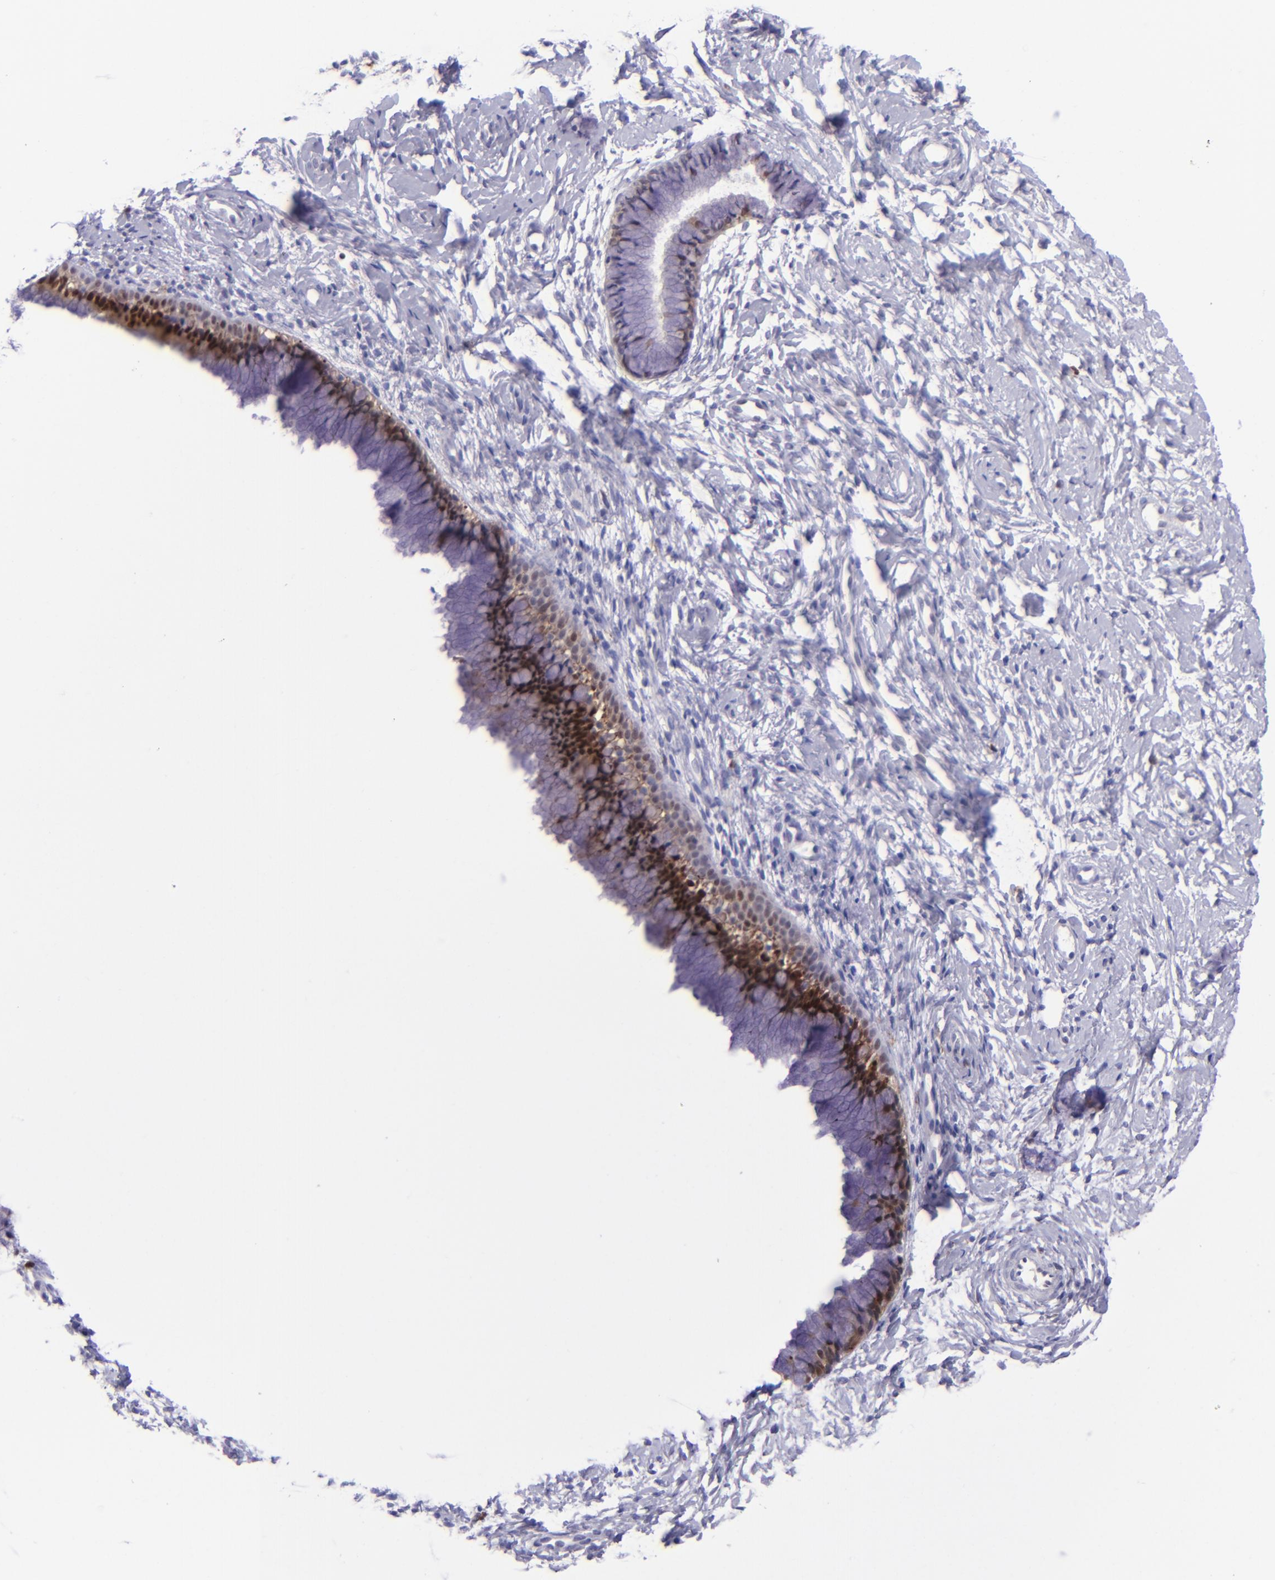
{"staining": {"intensity": "moderate", "quantity": ">75%", "location": "nuclear"}, "tissue": "cervix", "cell_type": "Glandular cells", "image_type": "normal", "snomed": [{"axis": "morphology", "description": "Normal tissue, NOS"}, {"axis": "topography", "description": "Cervix"}], "caption": "Moderate nuclear expression is identified in about >75% of glandular cells in benign cervix. Using DAB (3,3'-diaminobenzidine) (brown) and hematoxylin (blue) stains, captured at high magnification using brightfield microscopy.", "gene": "TYMP", "patient": {"sex": "female", "age": 46}}